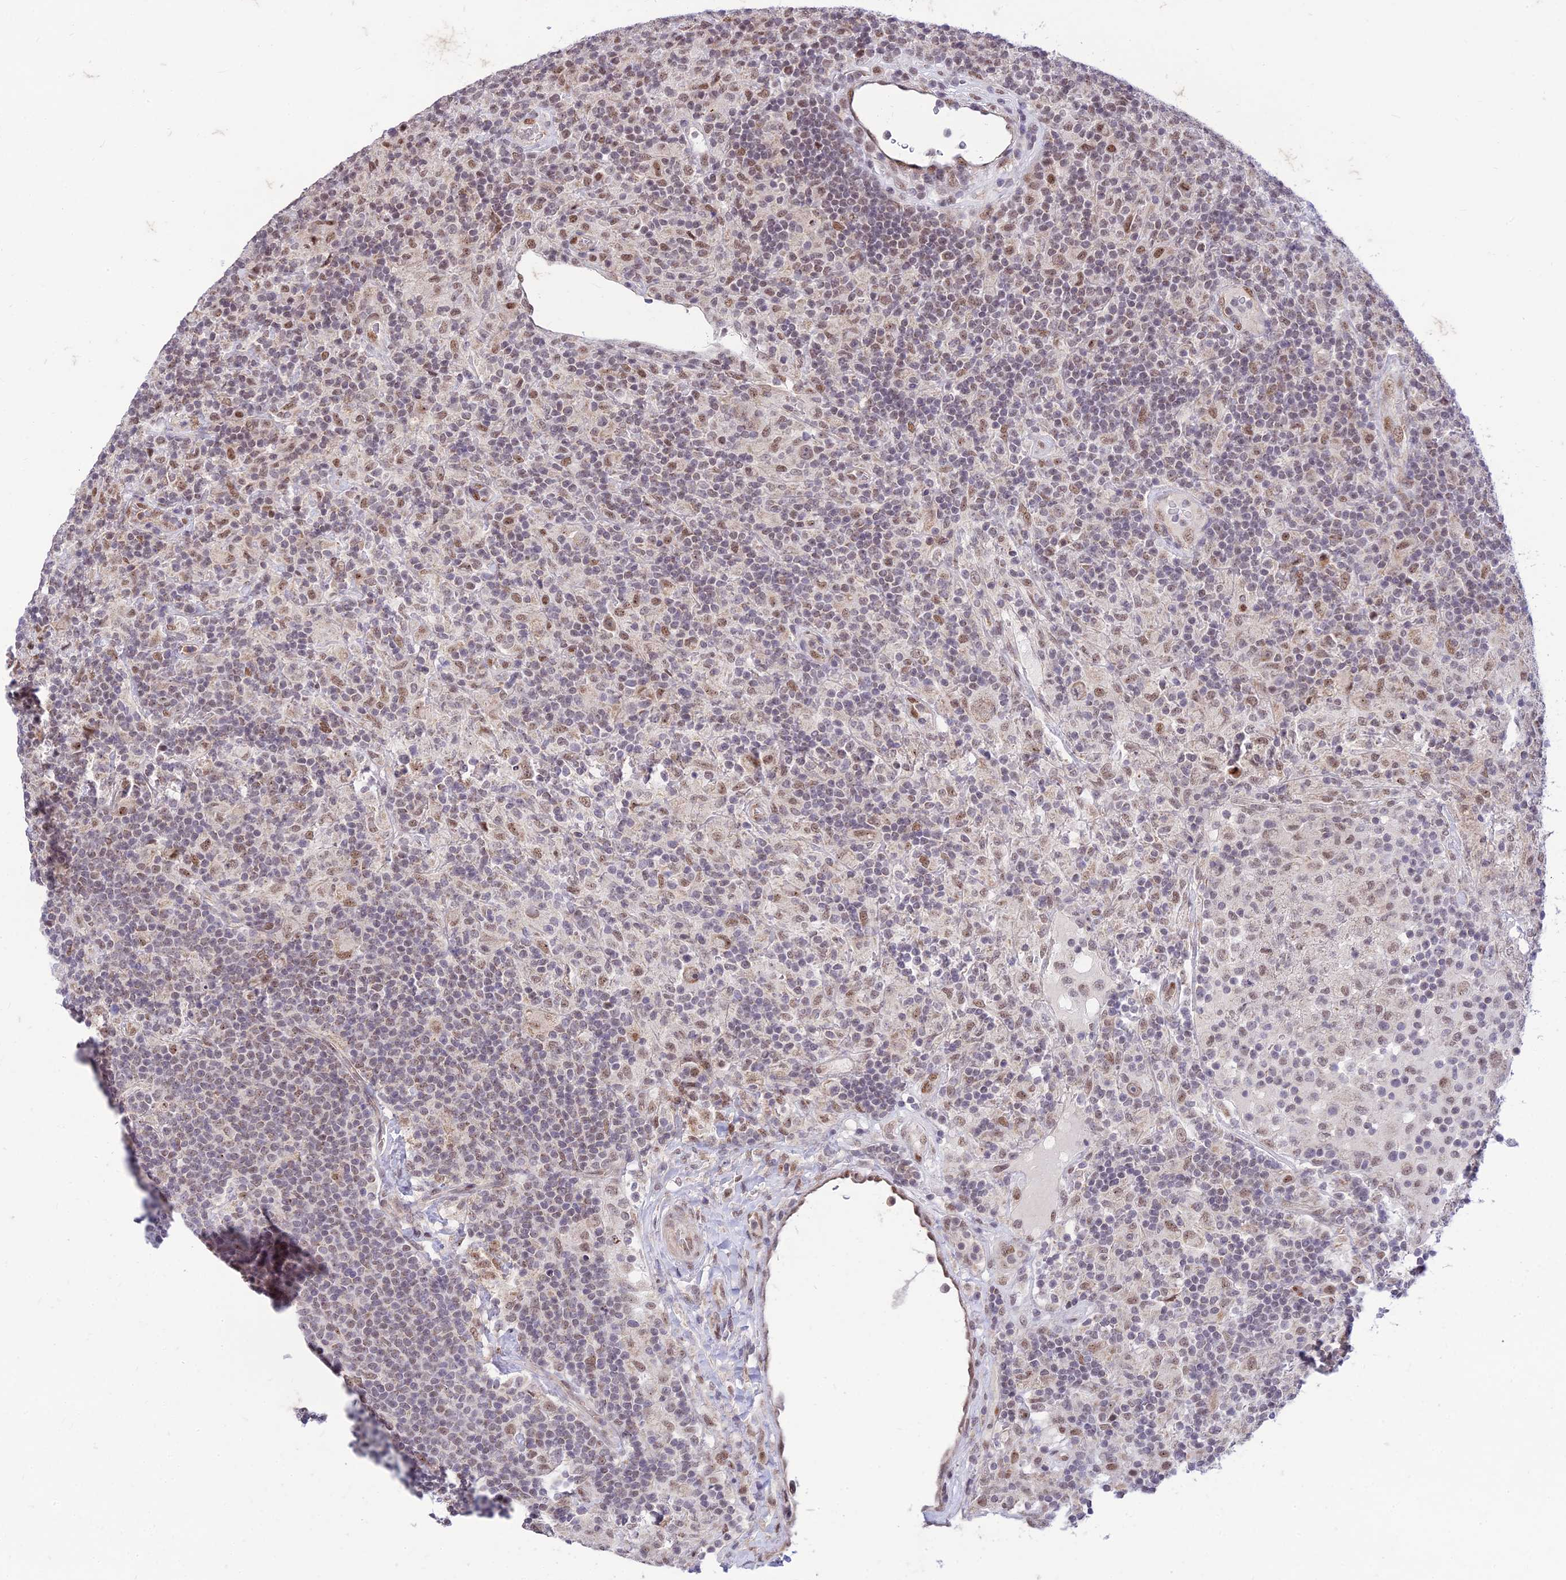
{"staining": {"intensity": "moderate", "quantity": ">75%", "location": "nuclear"}, "tissue": "lymphoma", "cell_type": "Tumor cells", "image_type": "cancer", "snomed": [{"axis": "morphology", "description": "Hodgkin's disease, NOS"}, {"axis": "topography", "description": "Lymph node"}], "caption": "IHC micrograph of neoplastic tissue: Hodgkin's disease stained using IHC exhibits medium levels of moderate protein expression localized specifically in the nuclear of tumor cells, appearing as a nuclear brown color.", "gene": "MICOS13", "patient": {"sex": "male", "age": 70}}